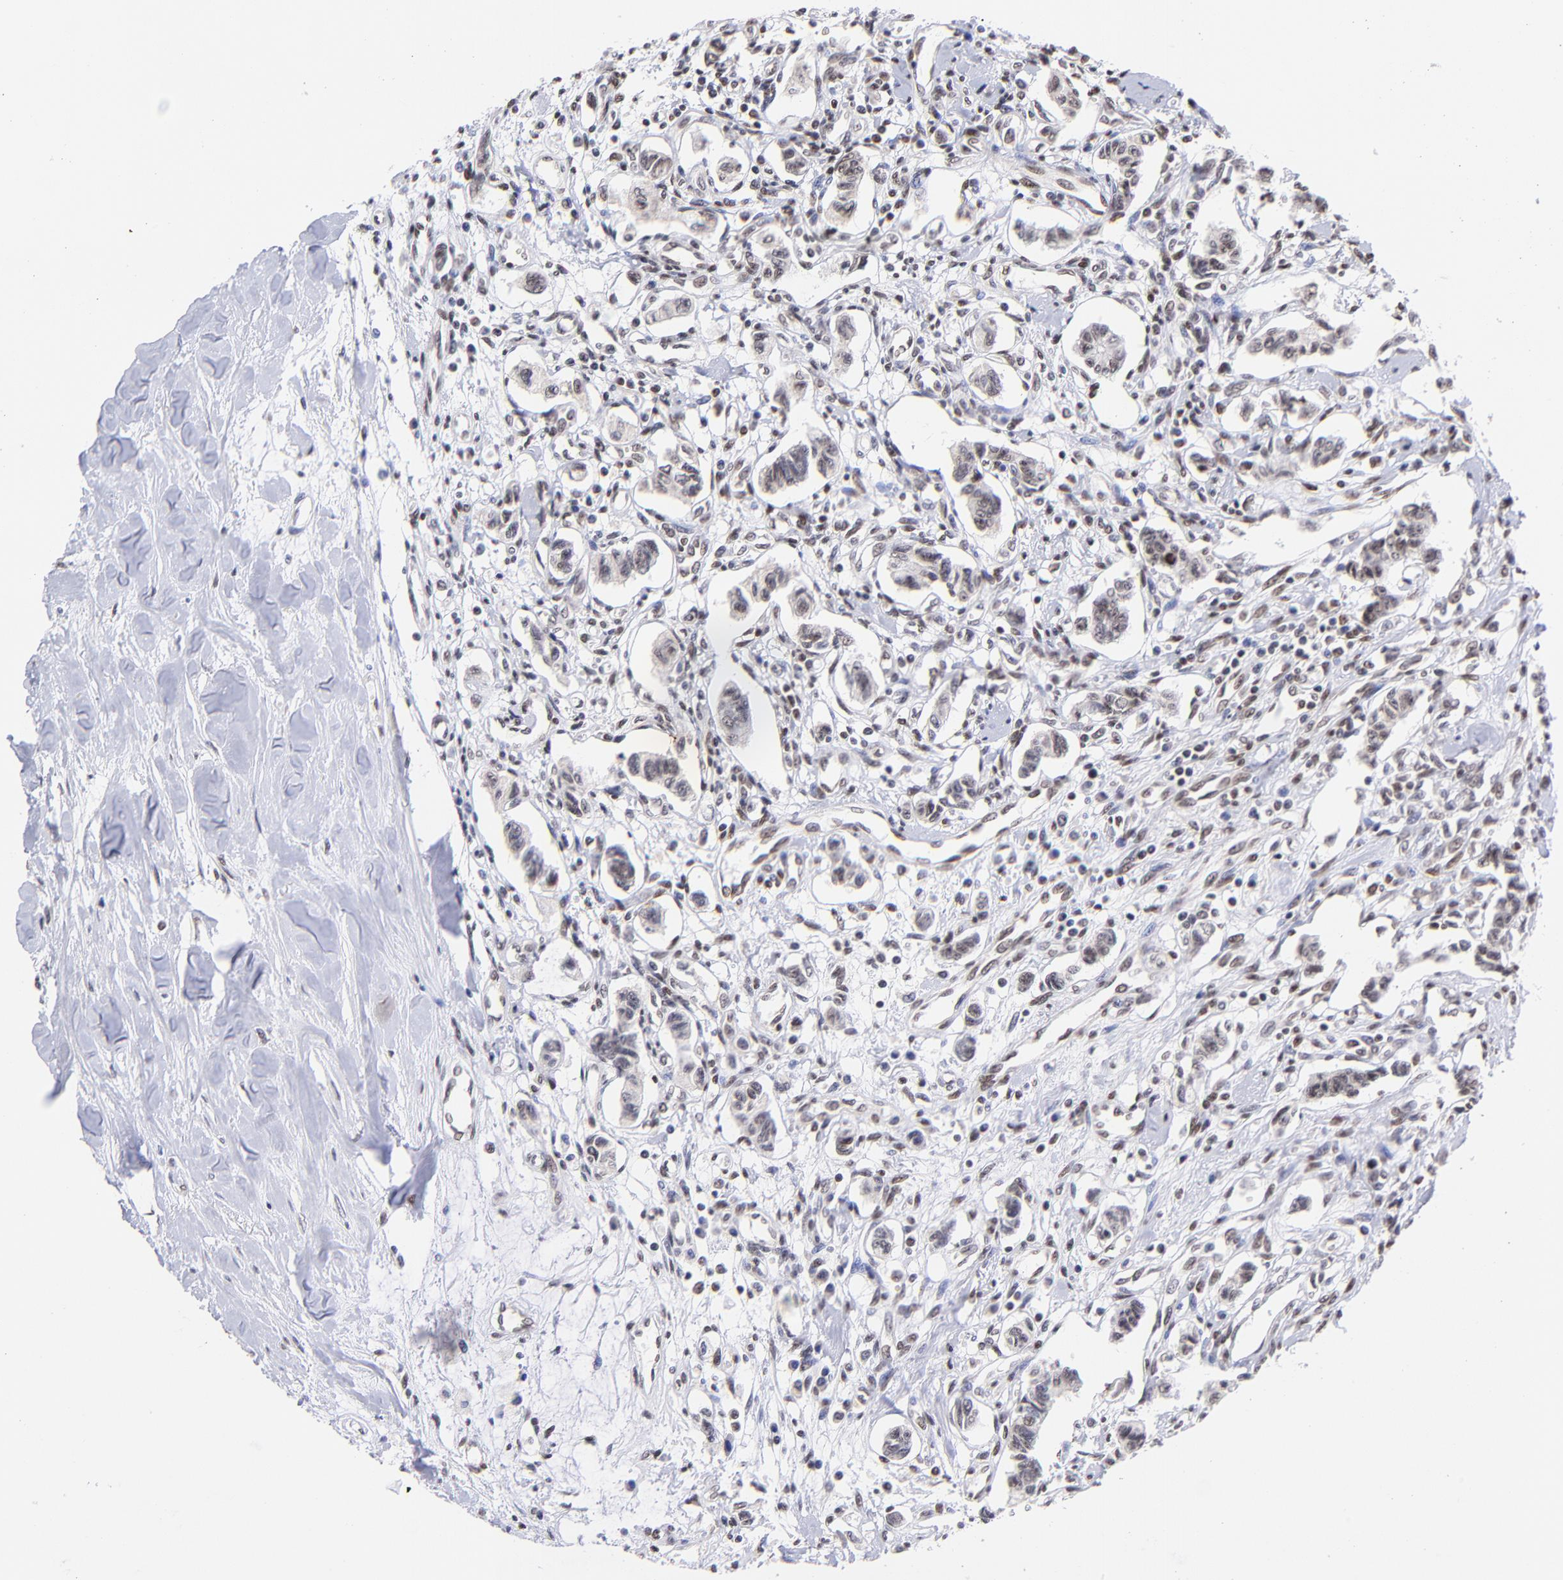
{"staining": {"intensity": "moderate", "quantity": ">75%", "location": "nuclear"}, "tissue": "renal cancer", "cell_type": "Tumor cells", "image_type": "cancer", "snomed": [{"axis": "morphology", "description": "Carcinoid, malignant, NOS"}, {"axis": "topography", "description": "Kidney"}], "caption": "The image displays staining of renal cancer (carcinoid (malignant)), revealing moderate nuclear protein expression (brown color) within tumor cells.", "gene": "MIDEAS", "patient": {"sex": "female", "age": 41}}